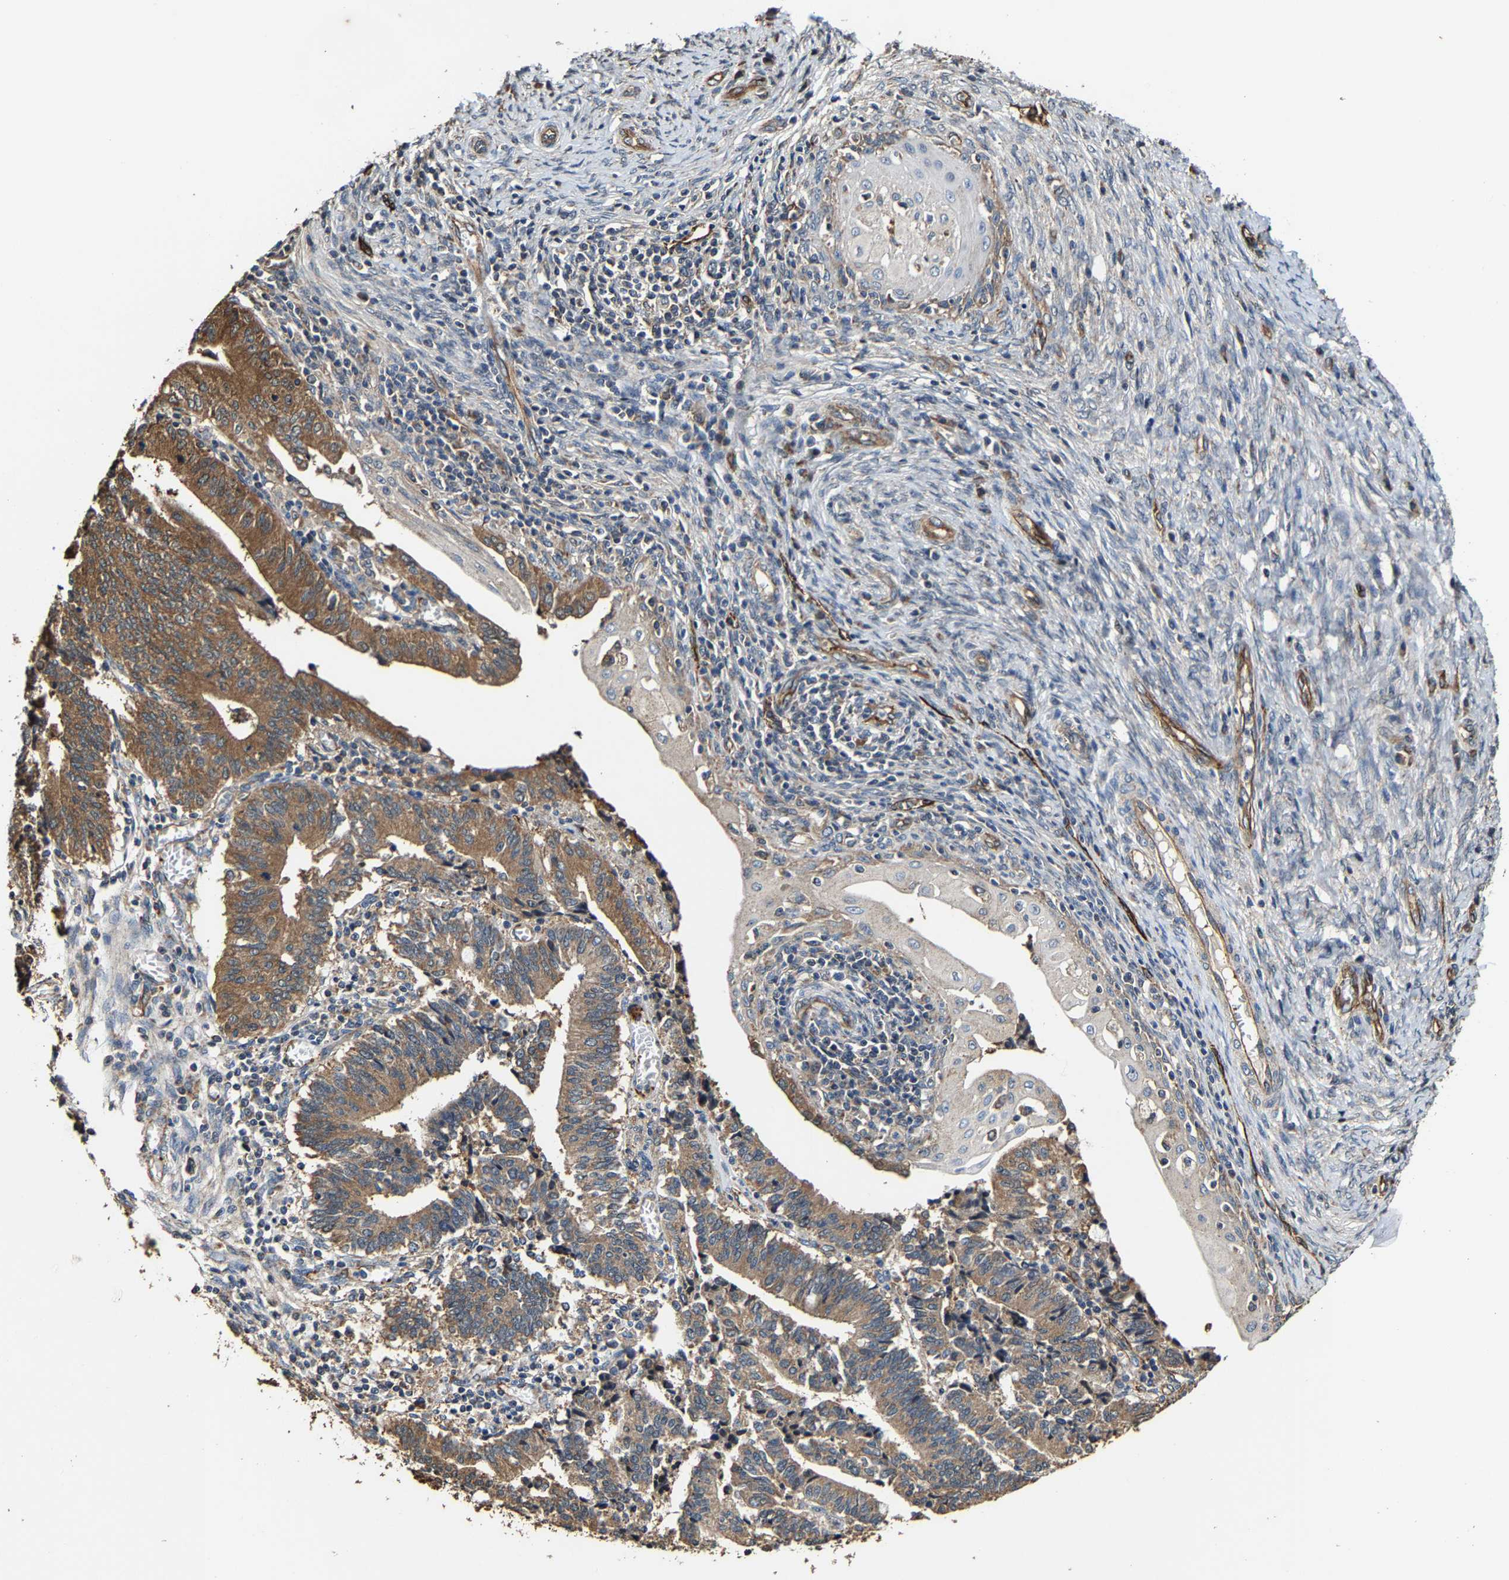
{"staining": {"intensity": "moderate", "quantity": ">75%", "location": "cytoplasmic/membranous"}, "tissue": "cervical cancer", "cell_type": "Tumor cells", "image_type": "cancer", "snomed": [{"axis": "morphology", "description": "Adenocarcinoma, NOS"}, {"axis": "topography", "description": "Cervix"}], "caption": "DAB immunohistochemical staining of human cervical cancer (adenocarcinoma) demonstrates moderate cytoplasmic/membranous protein staining in about >75% of tumor cells. The protein of interest is stained brown, and the nuclei are stained in blue (DAB IHC with brightfield microscopy, high magnification).", "gene": "GFRA3", "patient": {"sex": "female", "age": 44}}